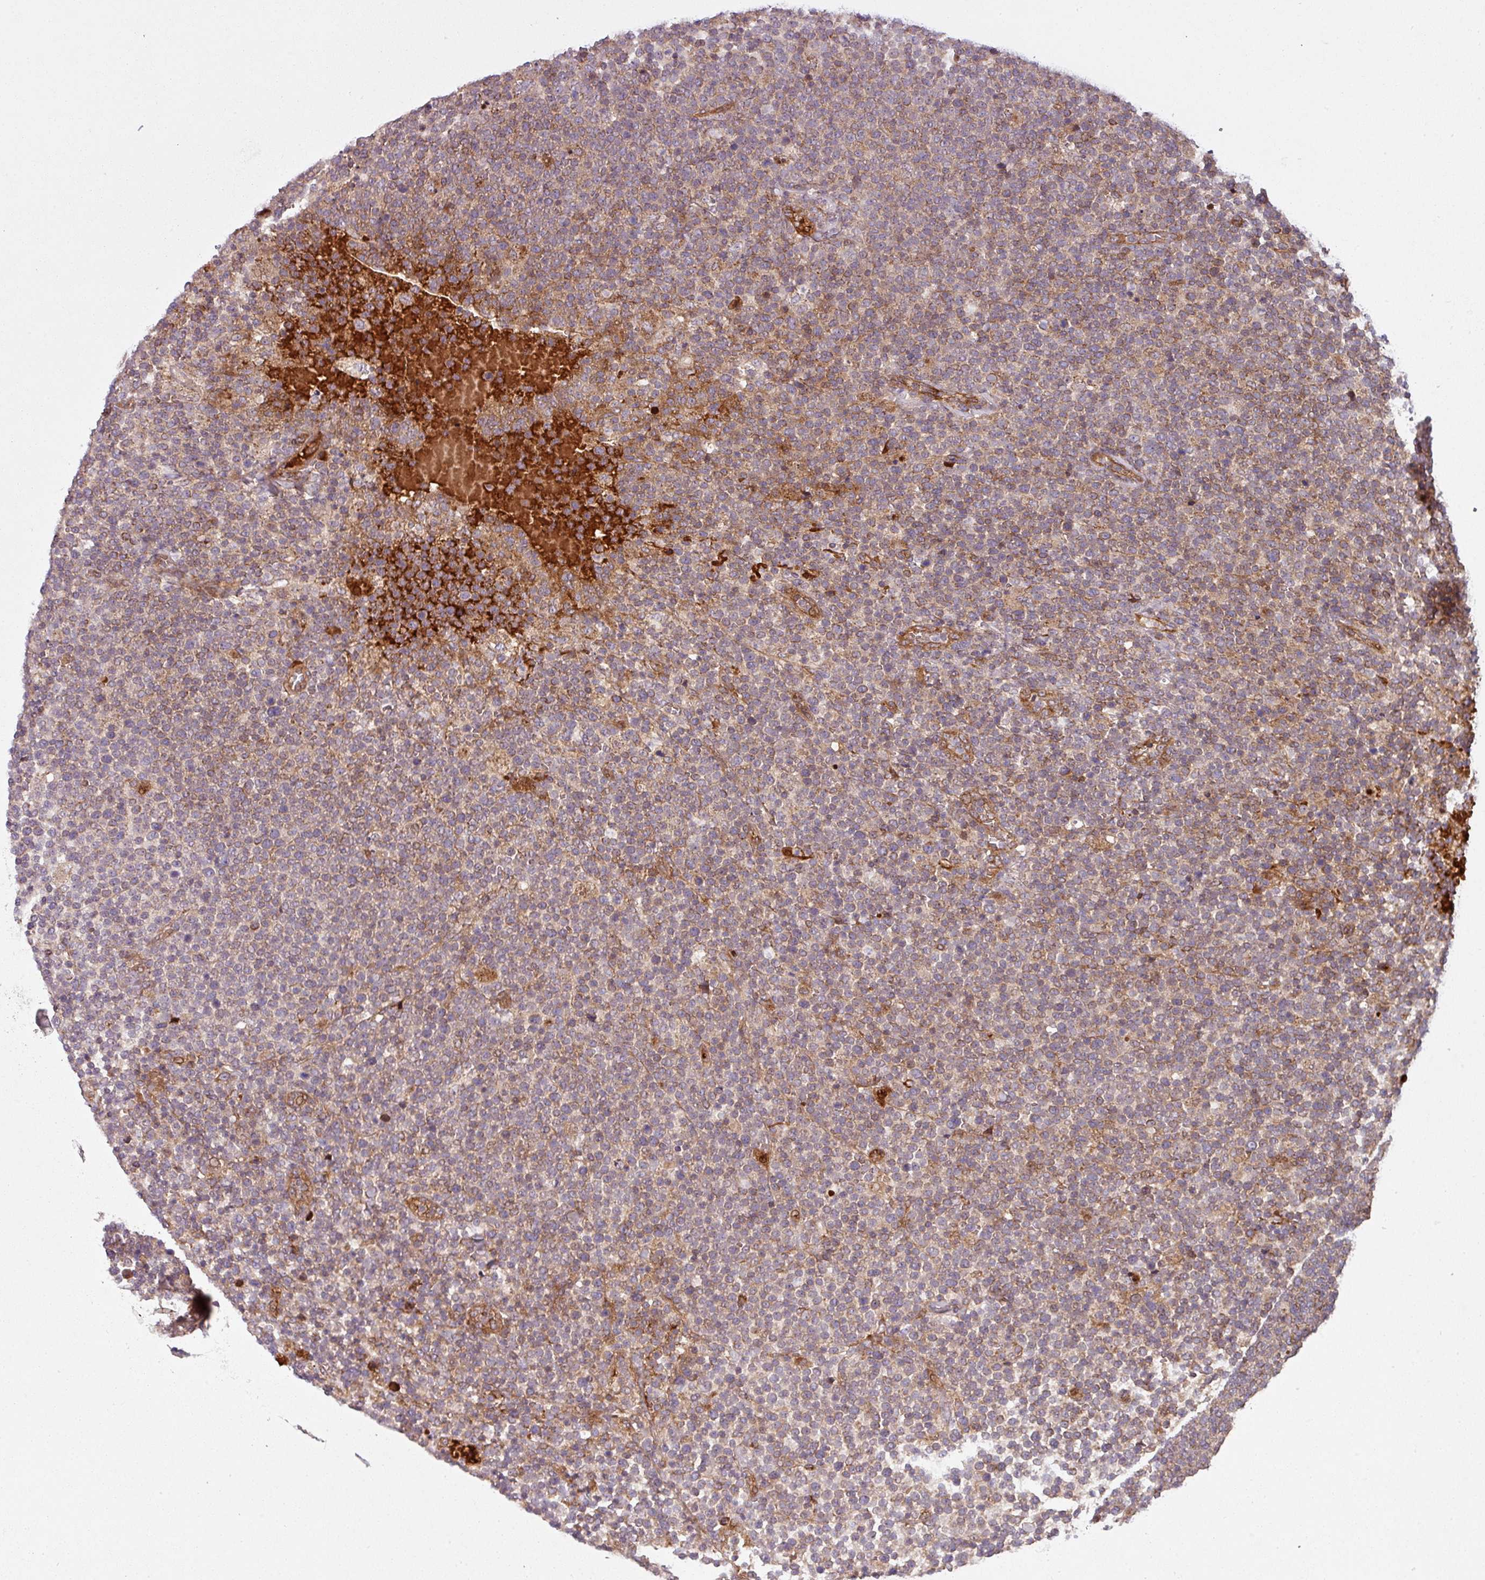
{"staining": {"intensity": "weak", "quantity": "25%-75%", "location": "cytoplasmic/membranous"}, "tissue": "lymphoma", "cell_type": "Tumor cells", "image_type": "cancer", "snomed": [{"axis": "morphology", "description": "Malignant lymphoma, non-Hodgkin's type, High grade"}, {"axis": "topography", "description": "Lymph node"}], "caption": "A high-resolution image shows immunohistochemistry (IHC) staining of malignant lymphoma, non-Hodgkin's type (high-grade), which exhibits weak cytoplasmic/membranous expression in about 25%-75% of tumor cells.", "gene": "SNRNP25", "patient": {"sex": "male", "age": 61}}